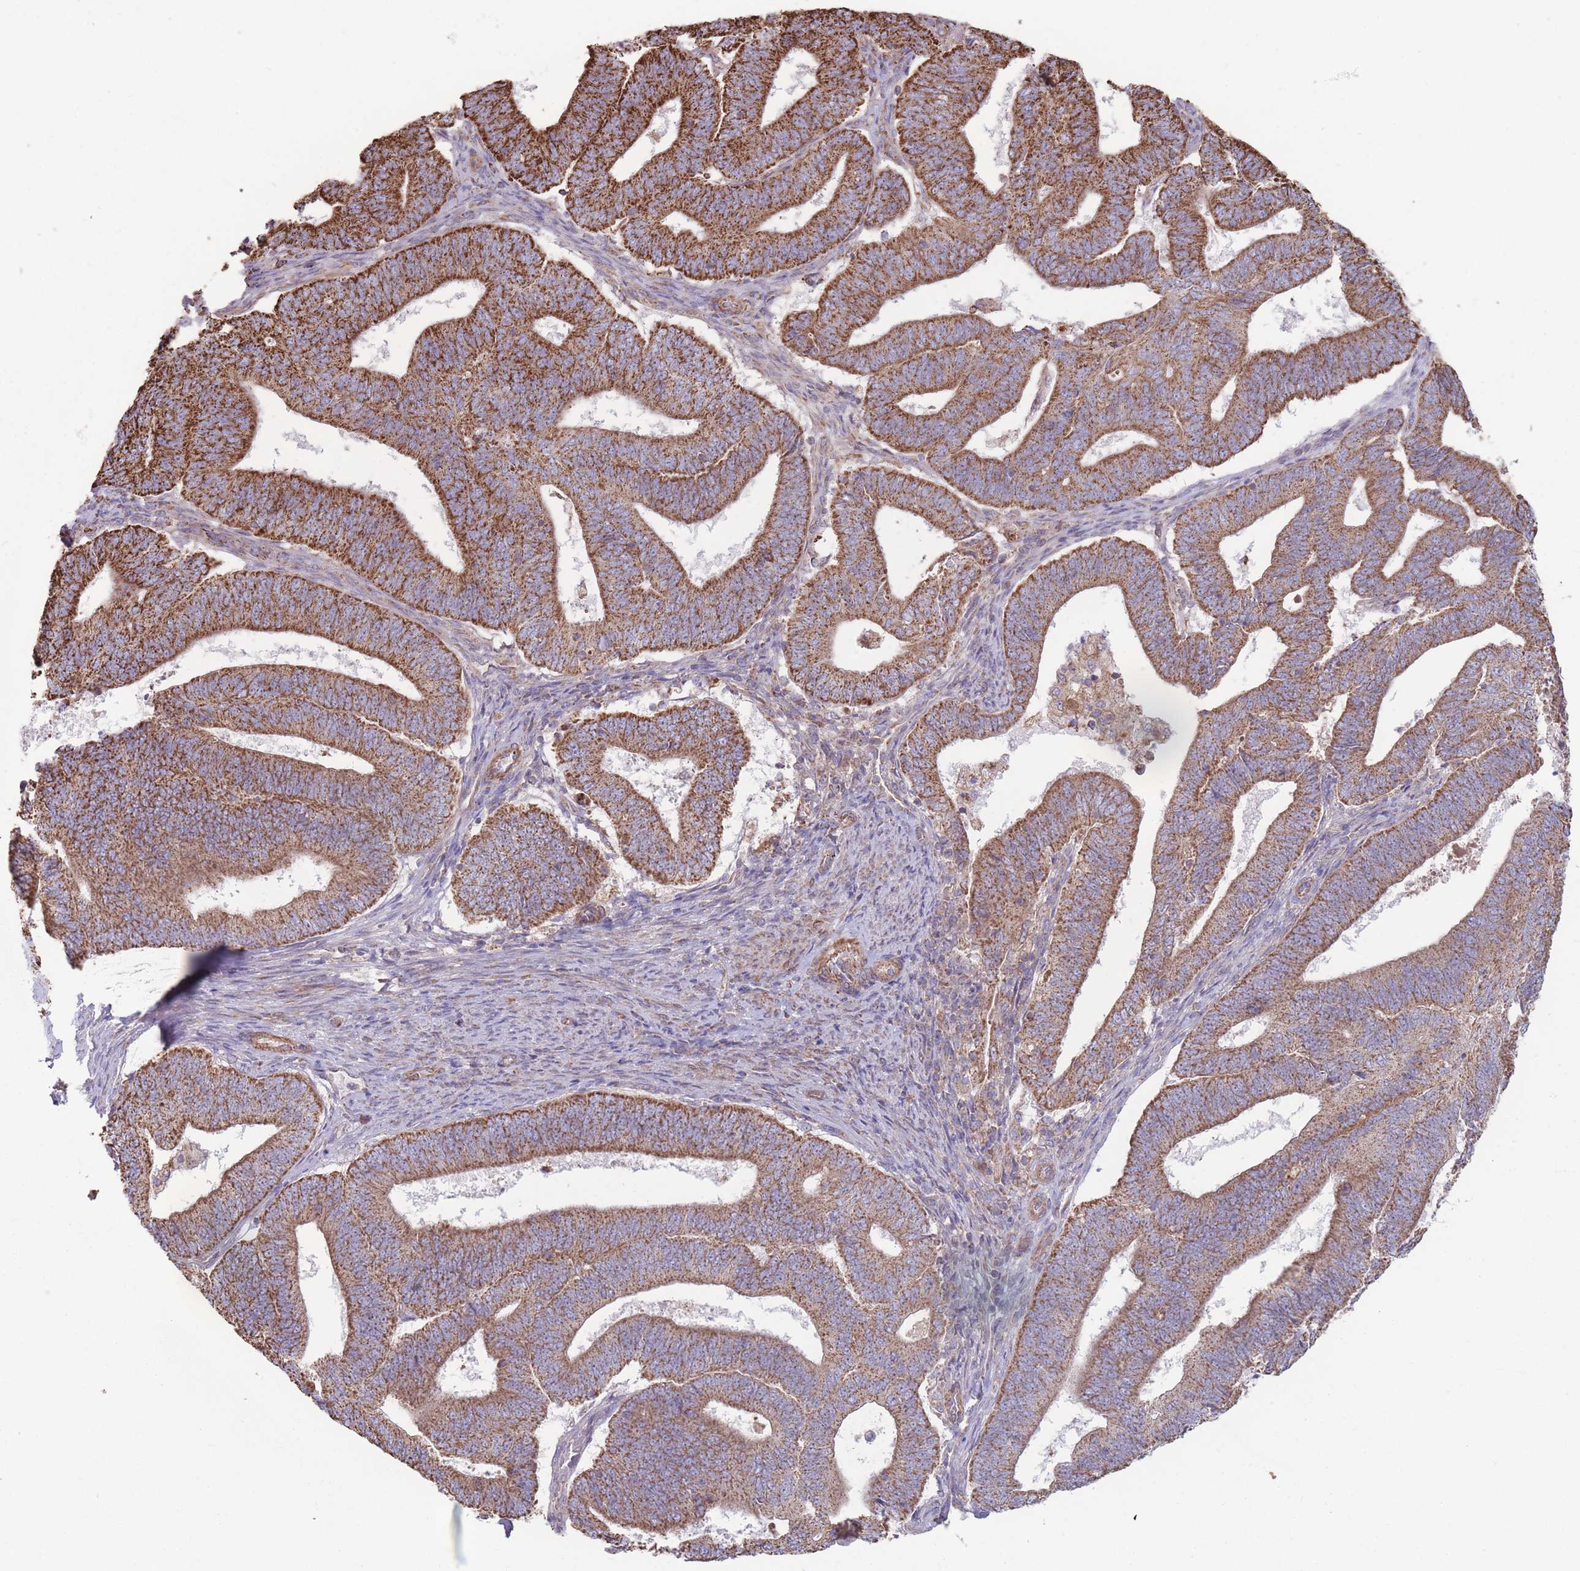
{"staining": {"intensity": "strong", "quantity": ">75%", "location": "cytoplasmic/membranous"}, "tissue": "endometrial cancer", "cell_type": "Tumor cells", "image_type": "cancer", "snomed": [{"axis": "morphology", "description": "Adenocarcinoma, NOS"}, {"axis": "topography", "description": "Endometrium"}], "caption": "Human endometrial cancer stained with a protein marker shows strong staining in tumor cells.", "gene": "KIF16B", "patient": {"sex": "female", "age": 70}}